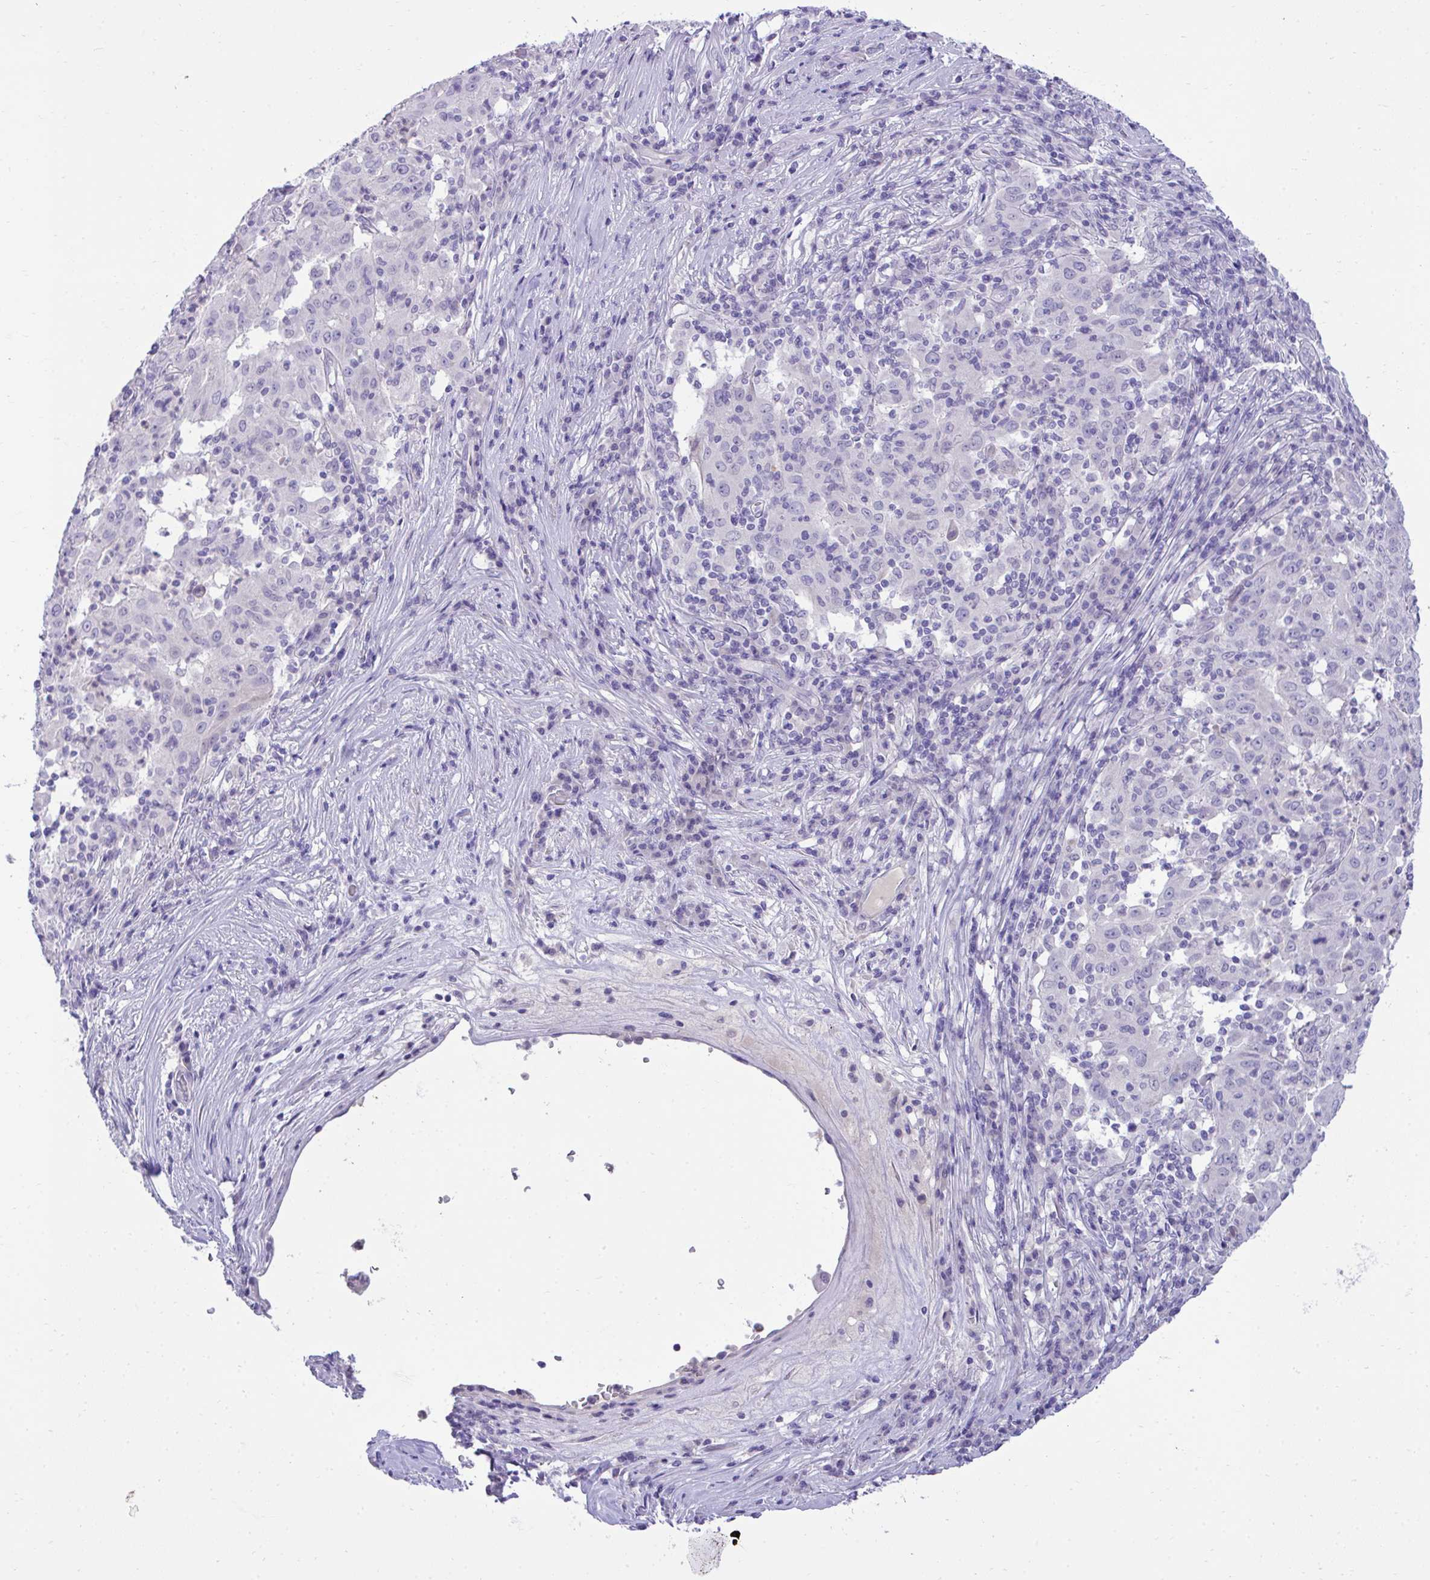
{"staining": {"intensity": "negative", "quantity": "none", "location": "none"}, "tissue": "pancreatic cancer", "cell_type": "Tumor cells", "image_type": "cancer", "snomed": [{"axis": "morphology", "description": "Adenocarcinoma, NOS"}, {"axis": "topography", "description": "Pancreas"}], "caption": "The immunohistochemistry micrograph has no significant positivity in tumor cells of pancreatic cancer (adenocarcinoma) tissue.", "gene": "TMCO5A", "patient": {"sex": "male", "age": 63}}